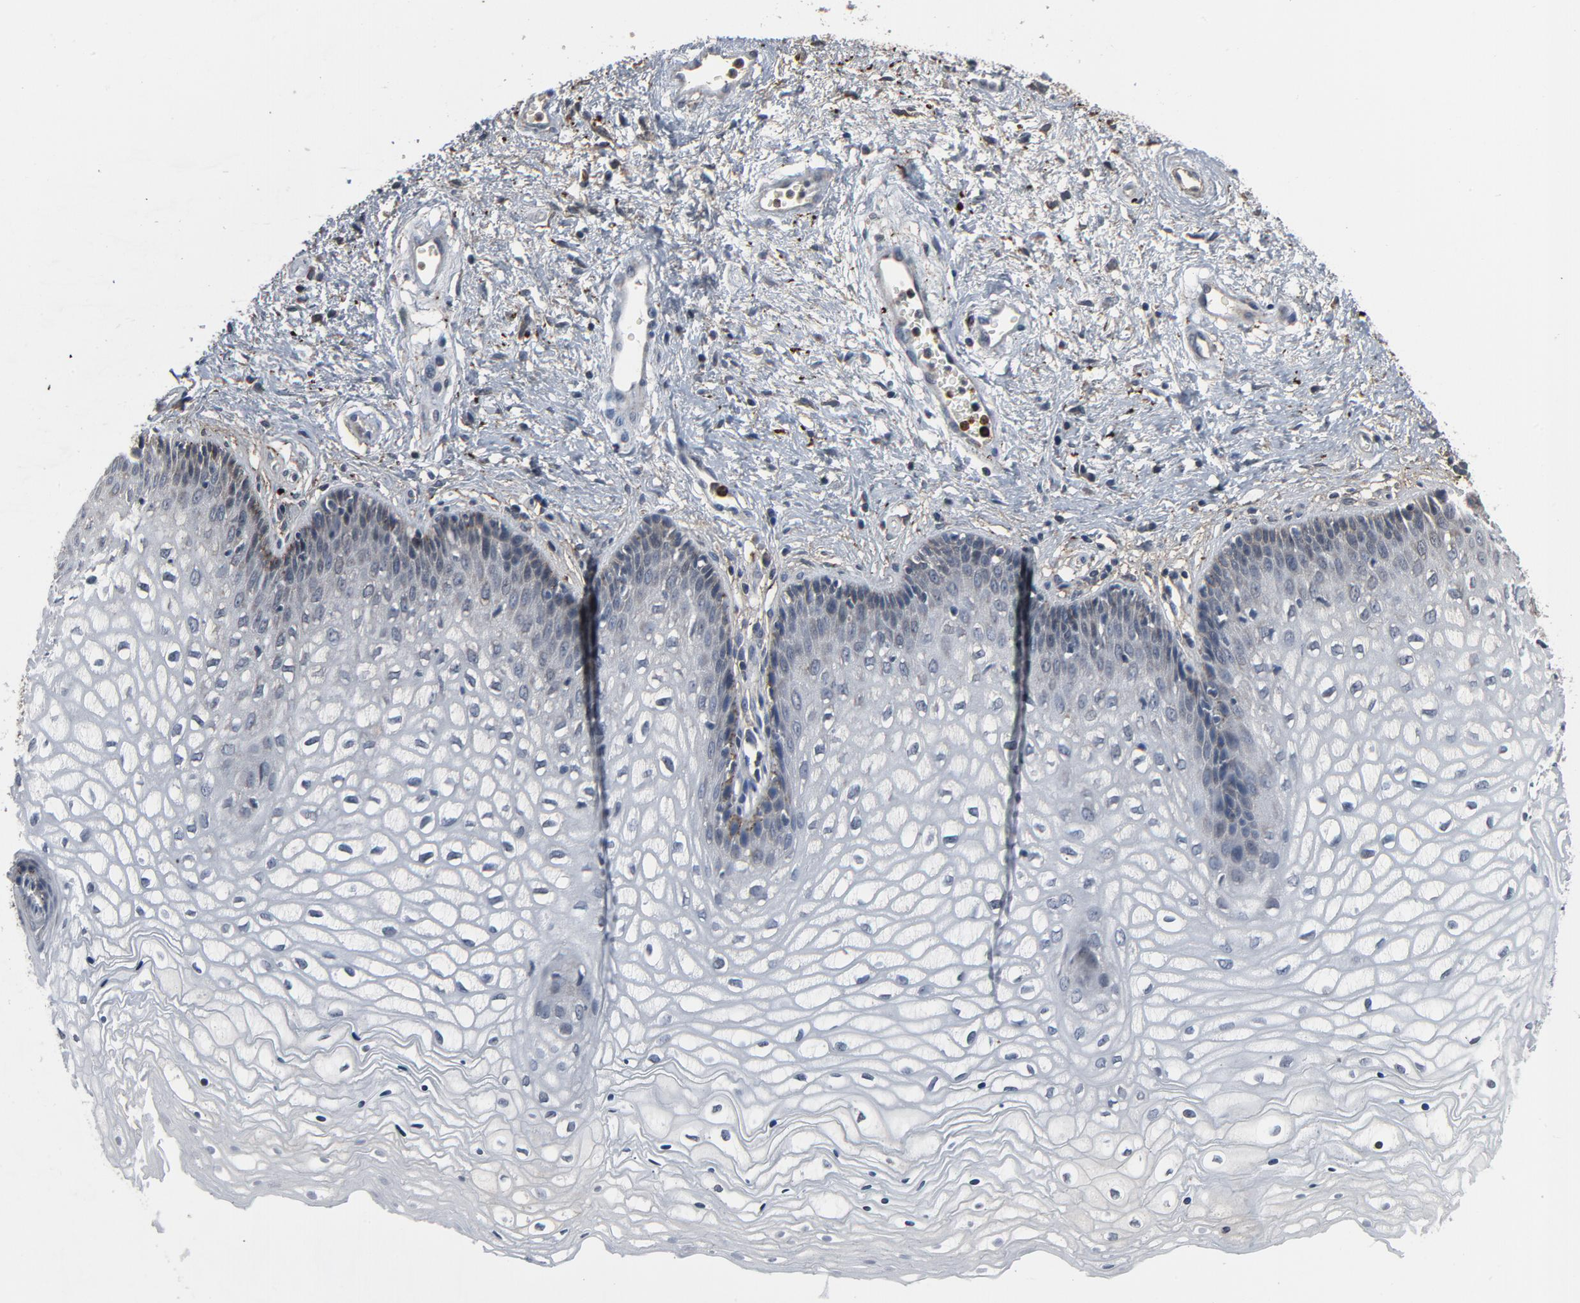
{"staining": {"intensity": "negative", "quantity": "none", "location": "none"}, "tissue": "vagina", "cell_type": "Squamous epithelial cells", "image_type": "normal", "snomed": [{"axis": "morphology", "description": "Normal tissue, NOS"}, {"axis": "topography", "description": "Vagina"}], "caption": "Vagina stained for a protein using immunohistochemistry shows no expression squamous epithelial cells.", "gene": "PDZD4", "patient": {"sex": "female", "age": 34}}